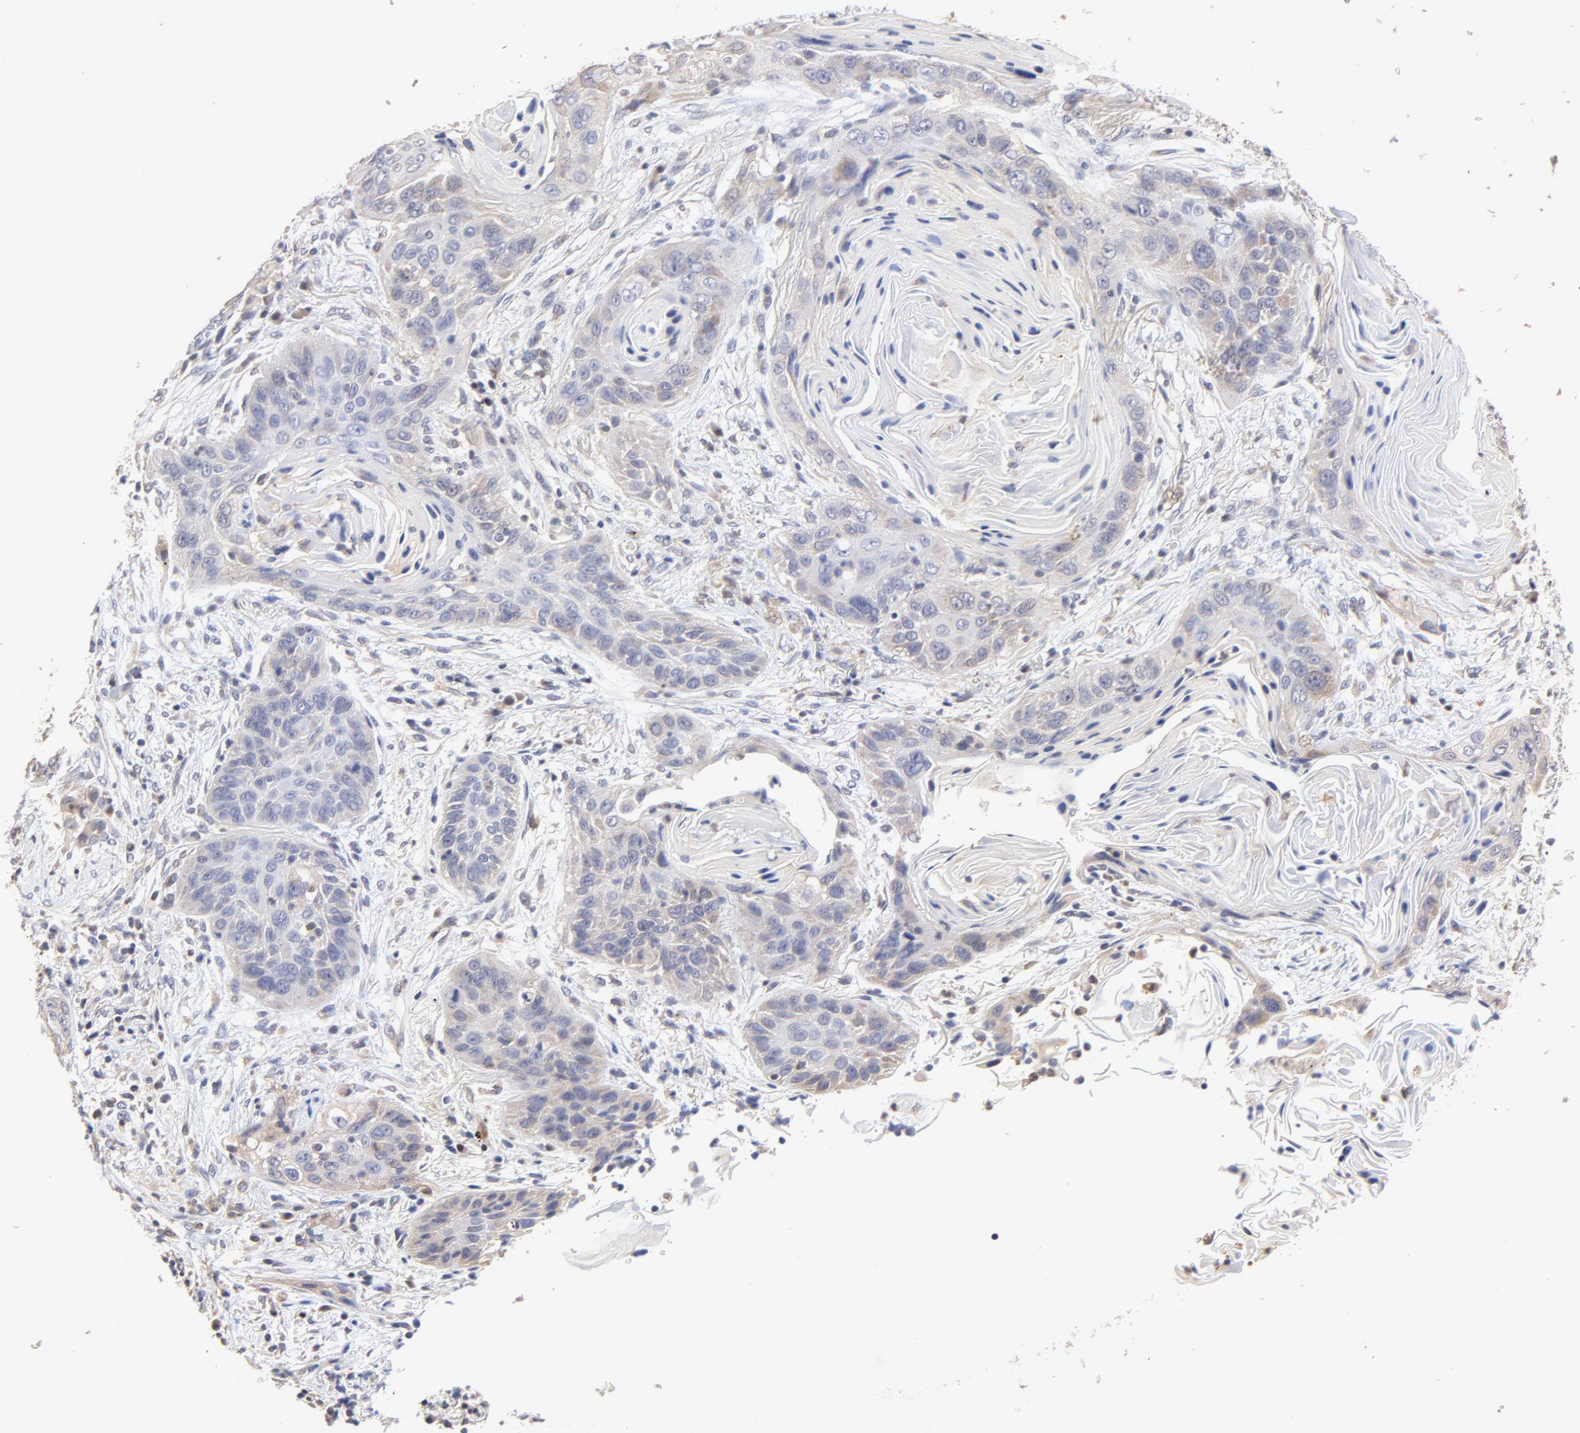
{"staining": {"intensity": "weak", "quantity": "<25%", "location": "cytoplasmic/membranous"}, "tissue": "lung cancer", "cell_type": "Tumor cells", "image_type": "cancer", "snomed": [{"axis": "morphology", "description": "Squamous cell carcinoma, NOS"}, {"axis": "topography", "description": "Lung"}], "caption": "This is an immunohistochemistry (IHC) image of lung cancer (squamous cell carcinoma). There is no expression in tumor cells.", "gene": "PCMT1", "patient": {"sex": "female", "age": 67}}